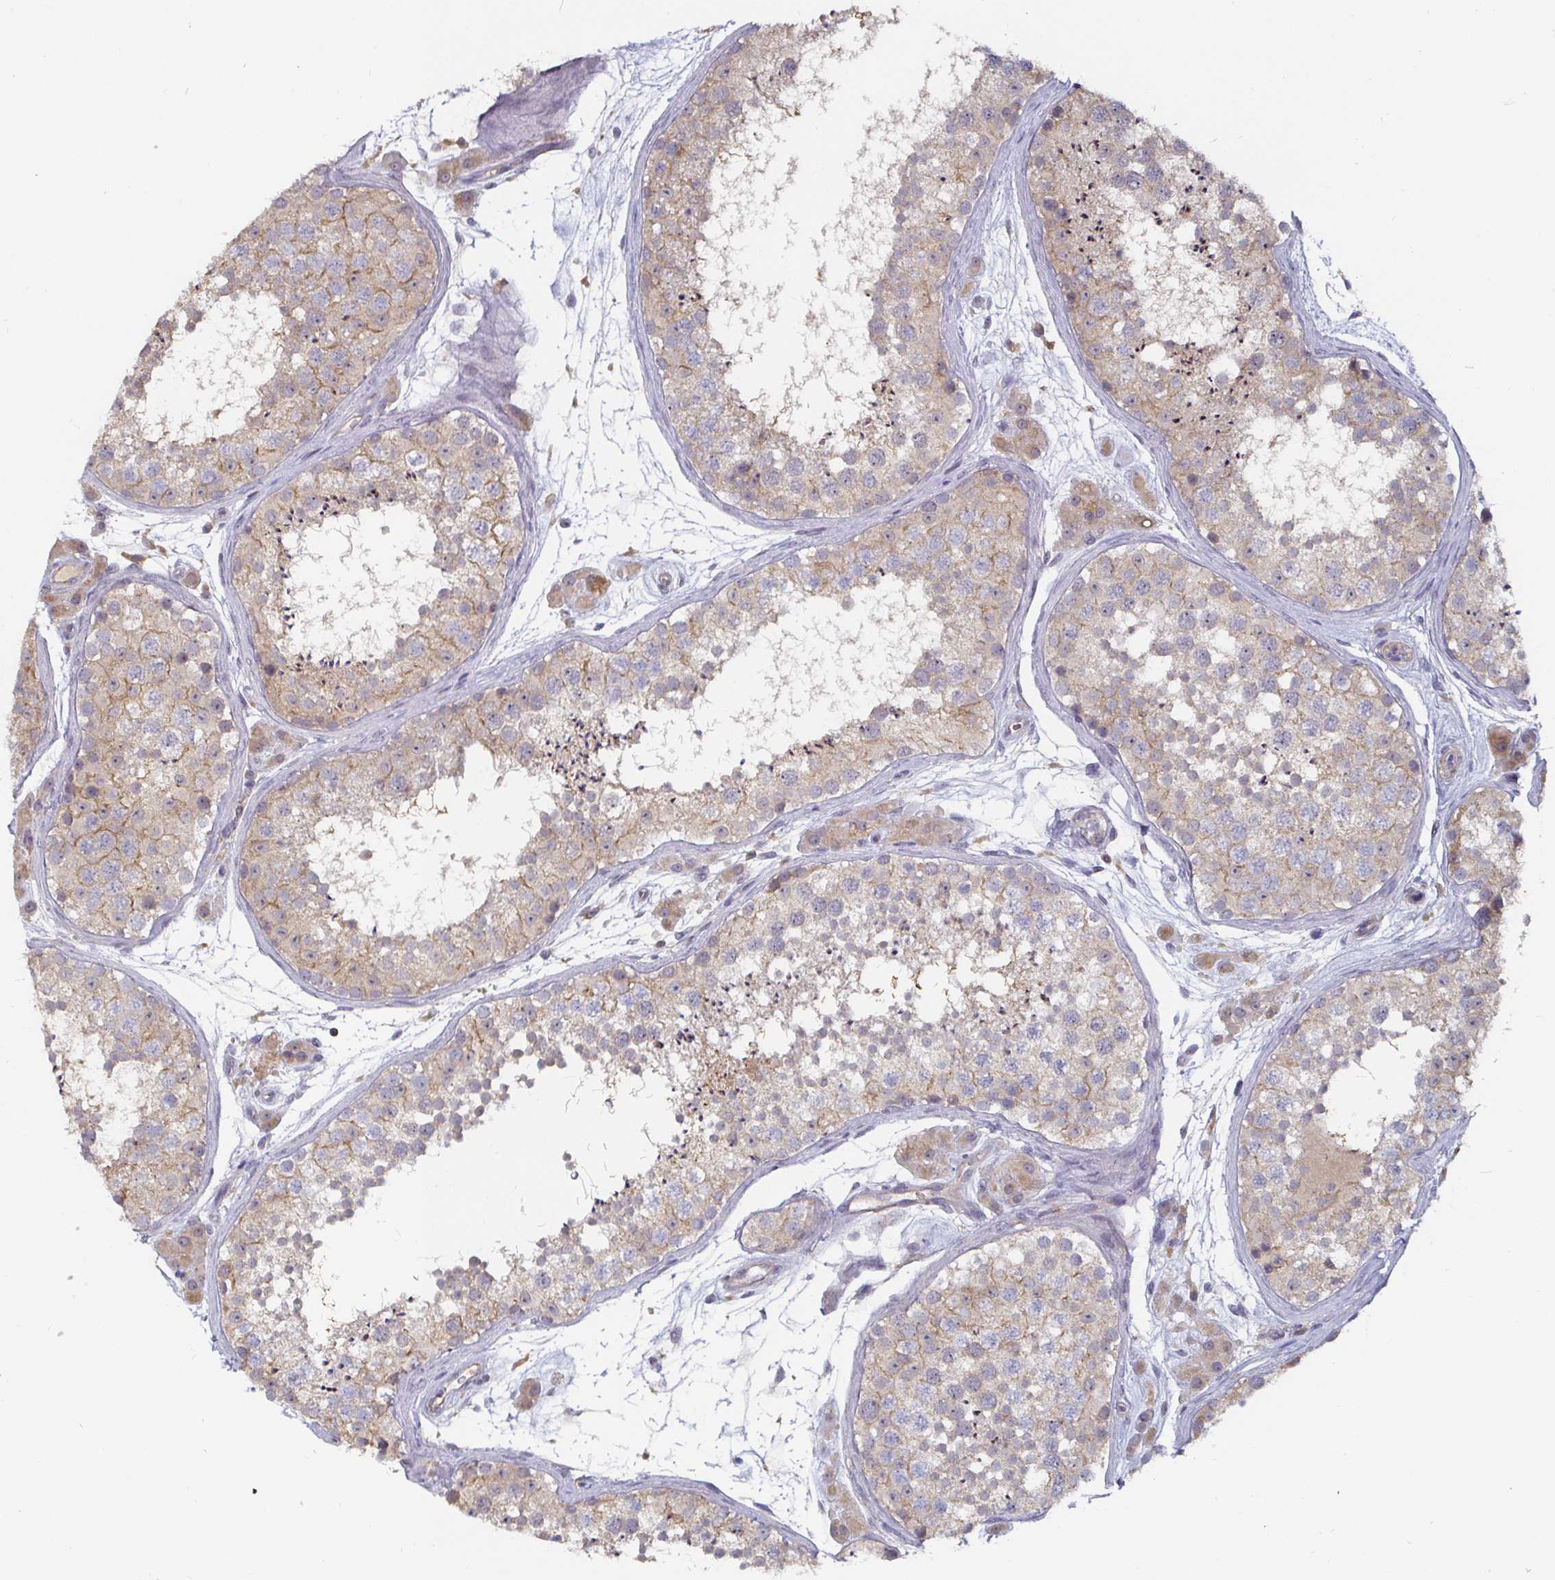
{"staining": {"intensity": "weak", "quantity": "25%-75%", "location": "cytoplasmic/membranous"}, "tissue": "testis", "cell_type": "Cells in seminiferous ducts", "image_type": "normal", "snomed": [{"axis": "morphology", "description": "Normal tissue, NOS"}, {"axis": "topography", "description": "Testis"}], "caption": "Immunohistochemistry of benign human testis shows low levels of weak cytoplasmic/membranous positivity in approximately 25%-75% of cells in seminiferous ducts. (DAB = brown stain, brightfield microscopy at high magnification).", "gene": "CDH18", "patient": {"sex": "male", "age": 41}}